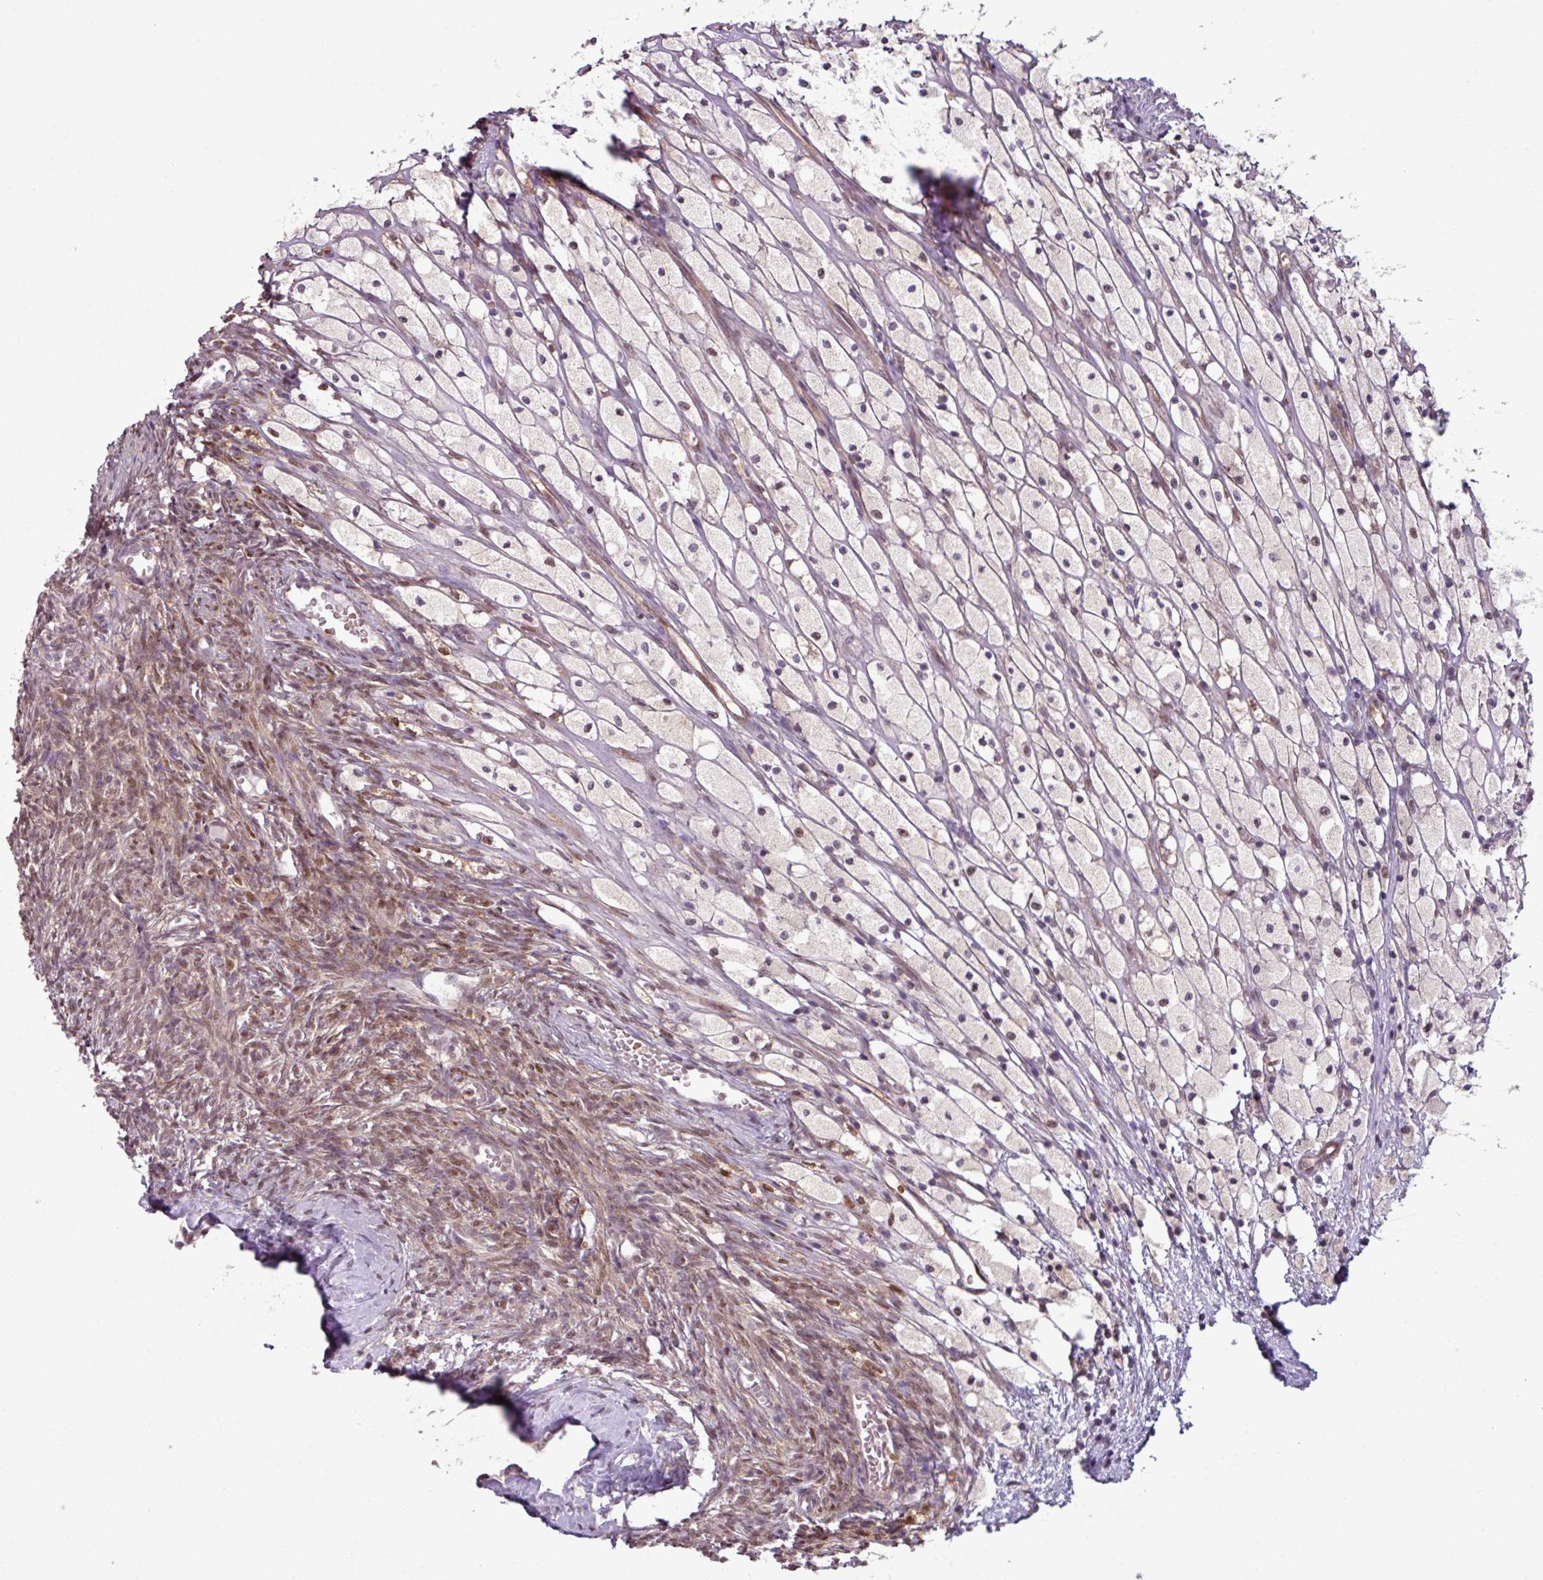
{"staining": {"intensity": "strong", "quantity": ">75%", "location": "cytoplasmic/membranous"}, "tissue": "ovary", "cell_type": "Follicle cells", "image_type": "normal", "snomed": [{"axis": "morphology", "description": "Normal tissue, NOS"}, {"axis": "topography", "description": "Ovary"}], "caption": "DAB (3,3'-diaminobenzidine) immunohistochemical staining of benign ovary demonstrates strong cytoplasmic/membranous protein expression in approximately >75% of follicle cells.", "gene": "TTLL12", "patient": {"sex": "female", "age": 51}}